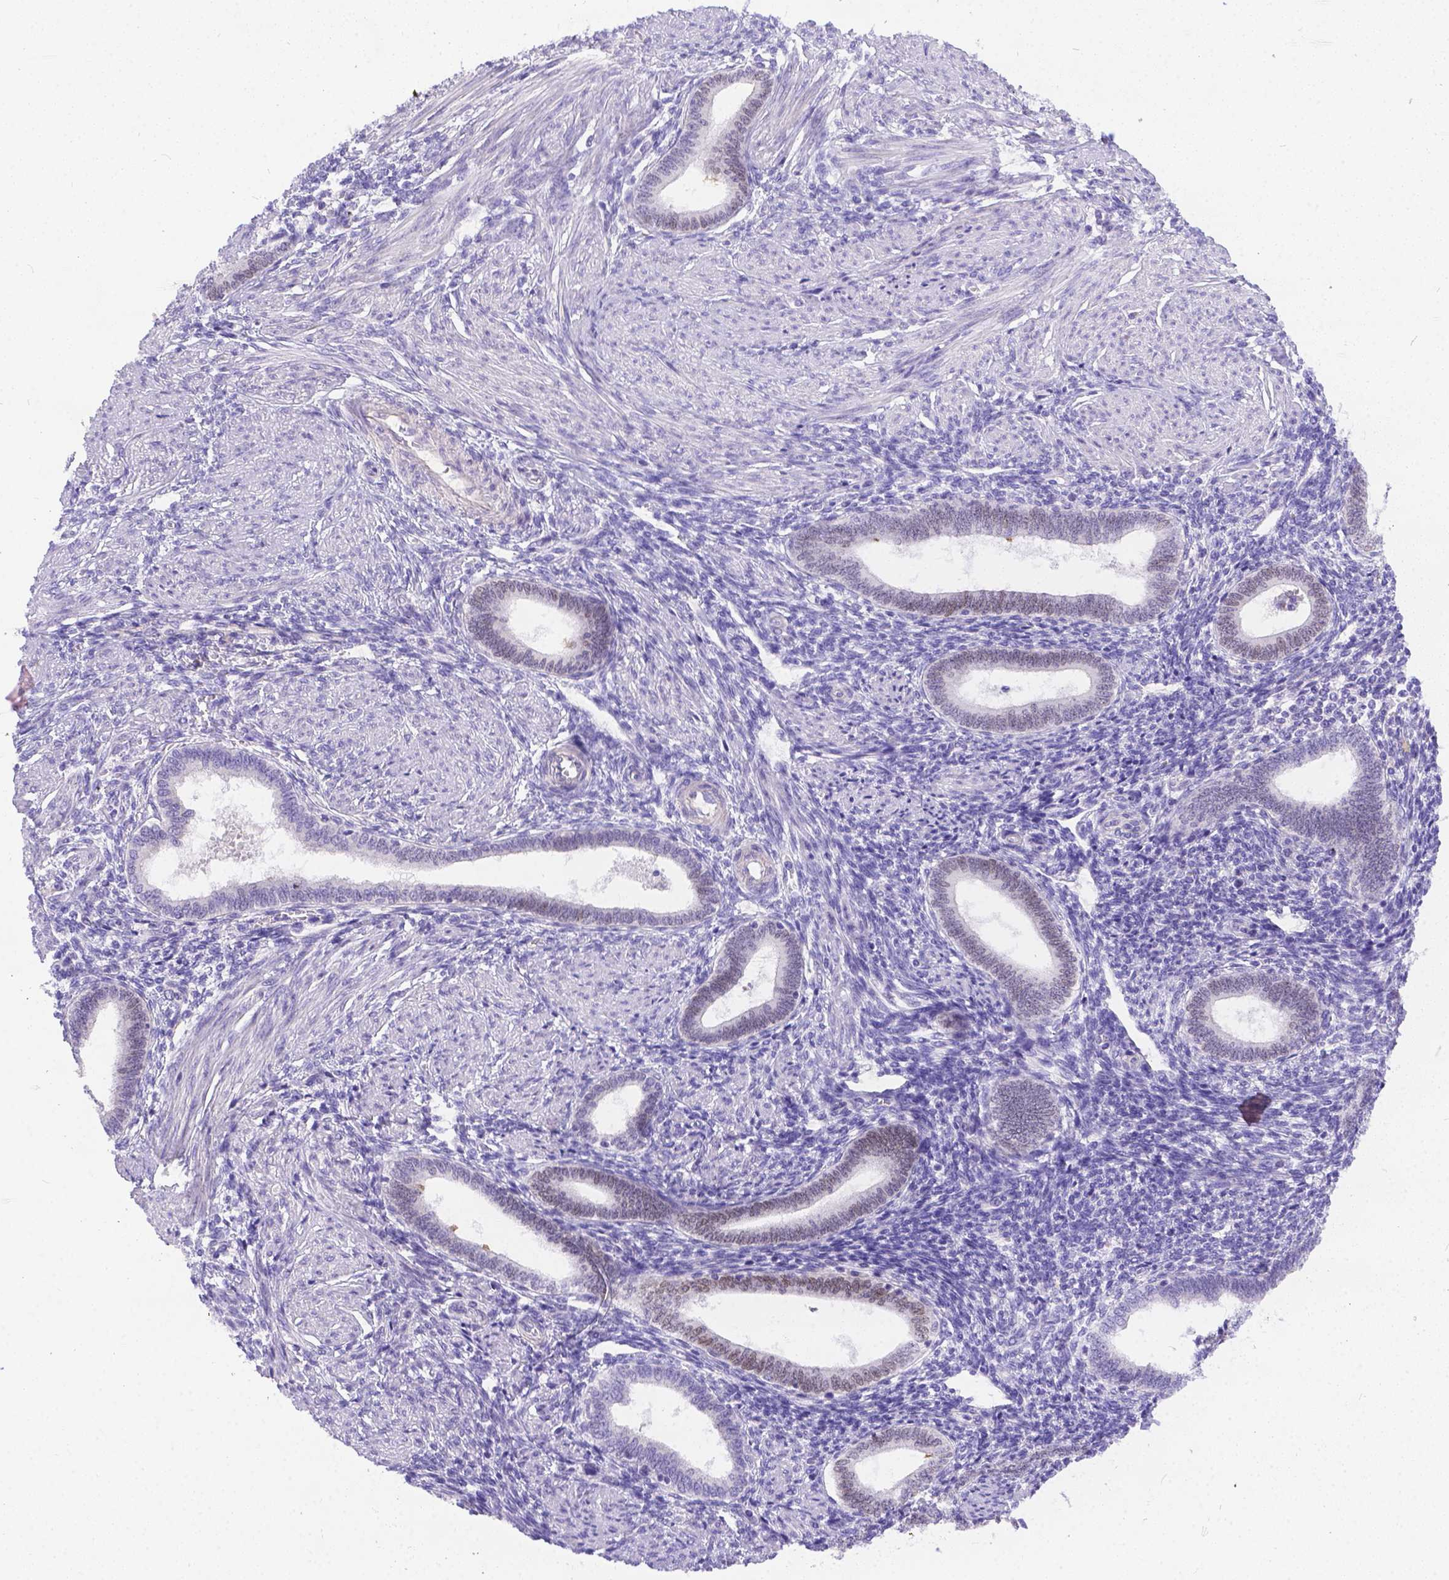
{"staining": {"intensity": "negative", "quantity": "none", "location": "none"}, "tissue": "endometrium", "cell_type": "Cells in endometrial stroma", "image_type": "normal", "snomed": [{"axis": "morphology", "description": "Normal tissue, NOS"}, {"axis": "topography", "description": "Endometrium"}], "caption": "The histopathology image displays no significant expression in cells in endometrial stroma of endometrium.", "gene": "DLEC1", "patient": {"sex": "female", "age": 42}}